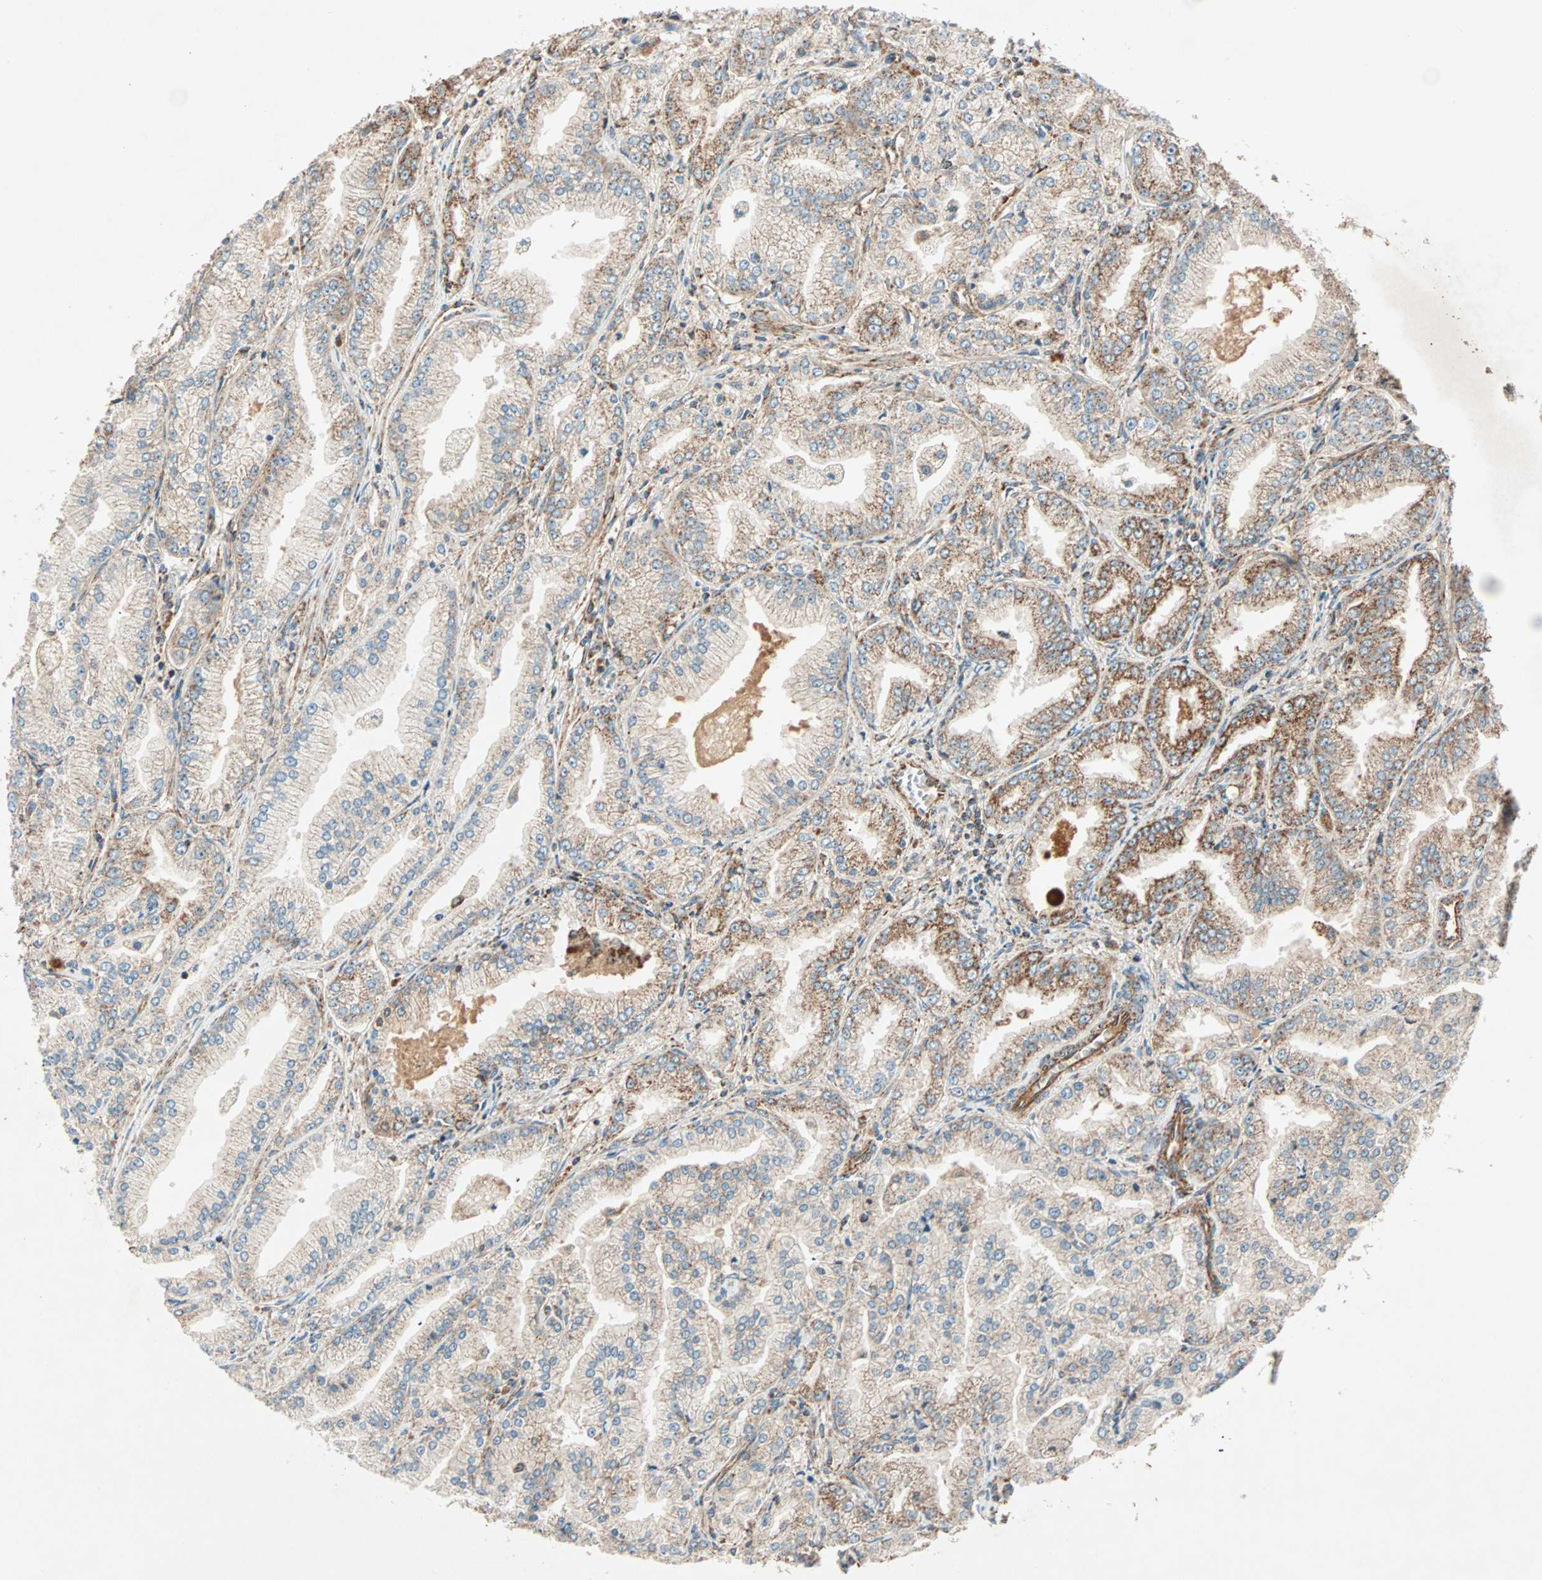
{"staining": {"intensity": "moderate", "quantity": ">75%", "location": "cytoplasmic/membranous"}, "tissue": "prostate cancer", "cell_type": "Tumor cells", "image_type": "cancer", "snomed": [{"axis": "morphology", "description": "Adenocarcinoma, High grade"}, {"axis": "topography", "description": "Prostate"}], "caption": "Protein staining of prostate cancer tissue exhibits moderate cytoplasmic/membranous expression in about >75% of tumor cells.", "gene": "MAPK1", "patient": {"sex": "male", "age": 61}}